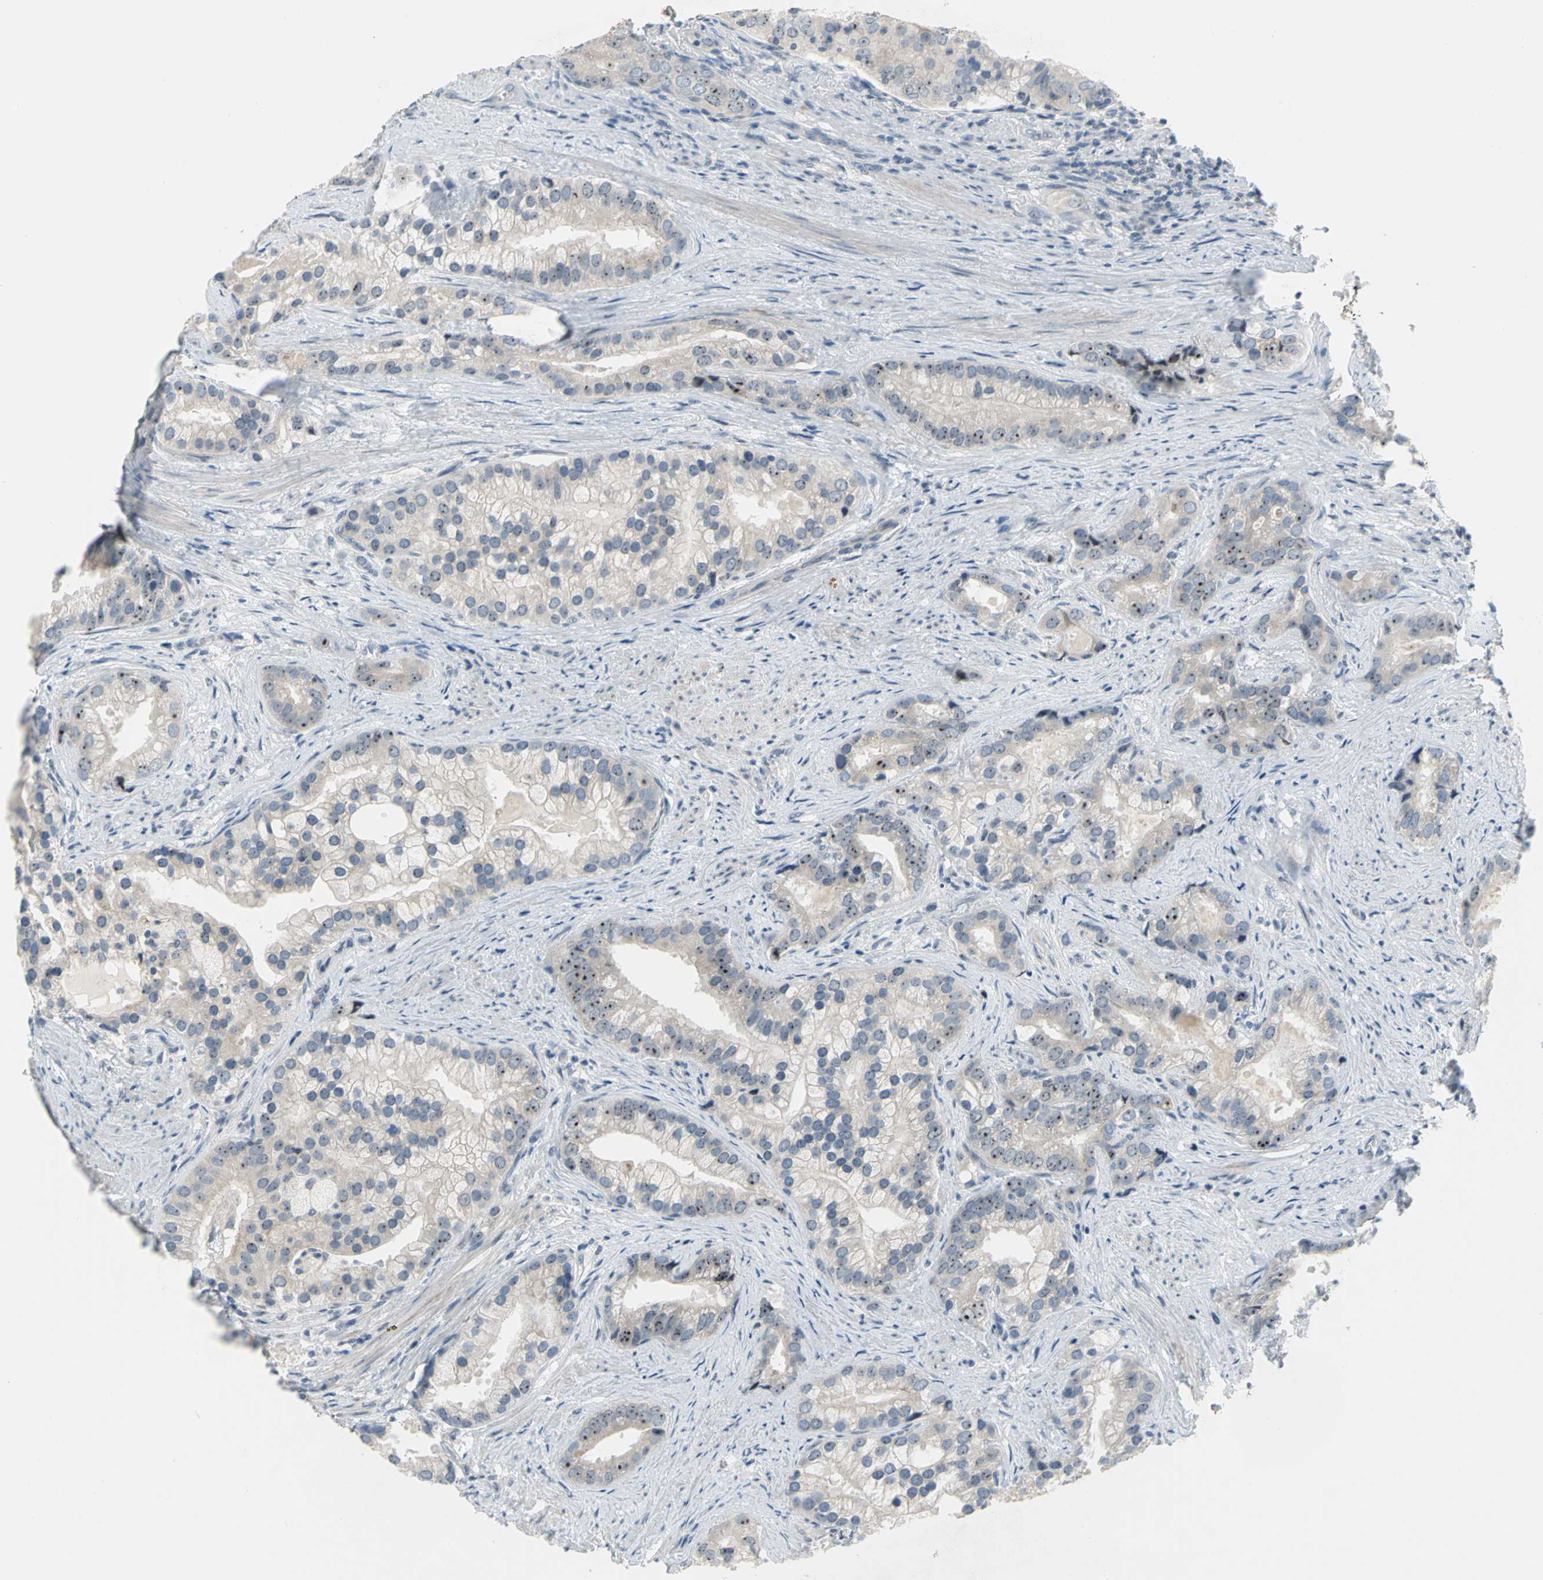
{"staining": {"intensity": "strong", "quantity": ">75%", "location": "nuclear"}, "tissue": "prostate cancer", "cell_type": "Tumor cells", "image_type": "cancer", "snomed": [{"axis": "morphology", "description": "Adenocarcinoma, Low grade"}, {"axis": "topography", "description": "Prostate"}], "caption": "A brown stain labels strong nuclear positivity of a protein in human prostate cancer tumor cells.", "gene": "MYBBP1A", "patient": {"sex": "male", "age": 71}}